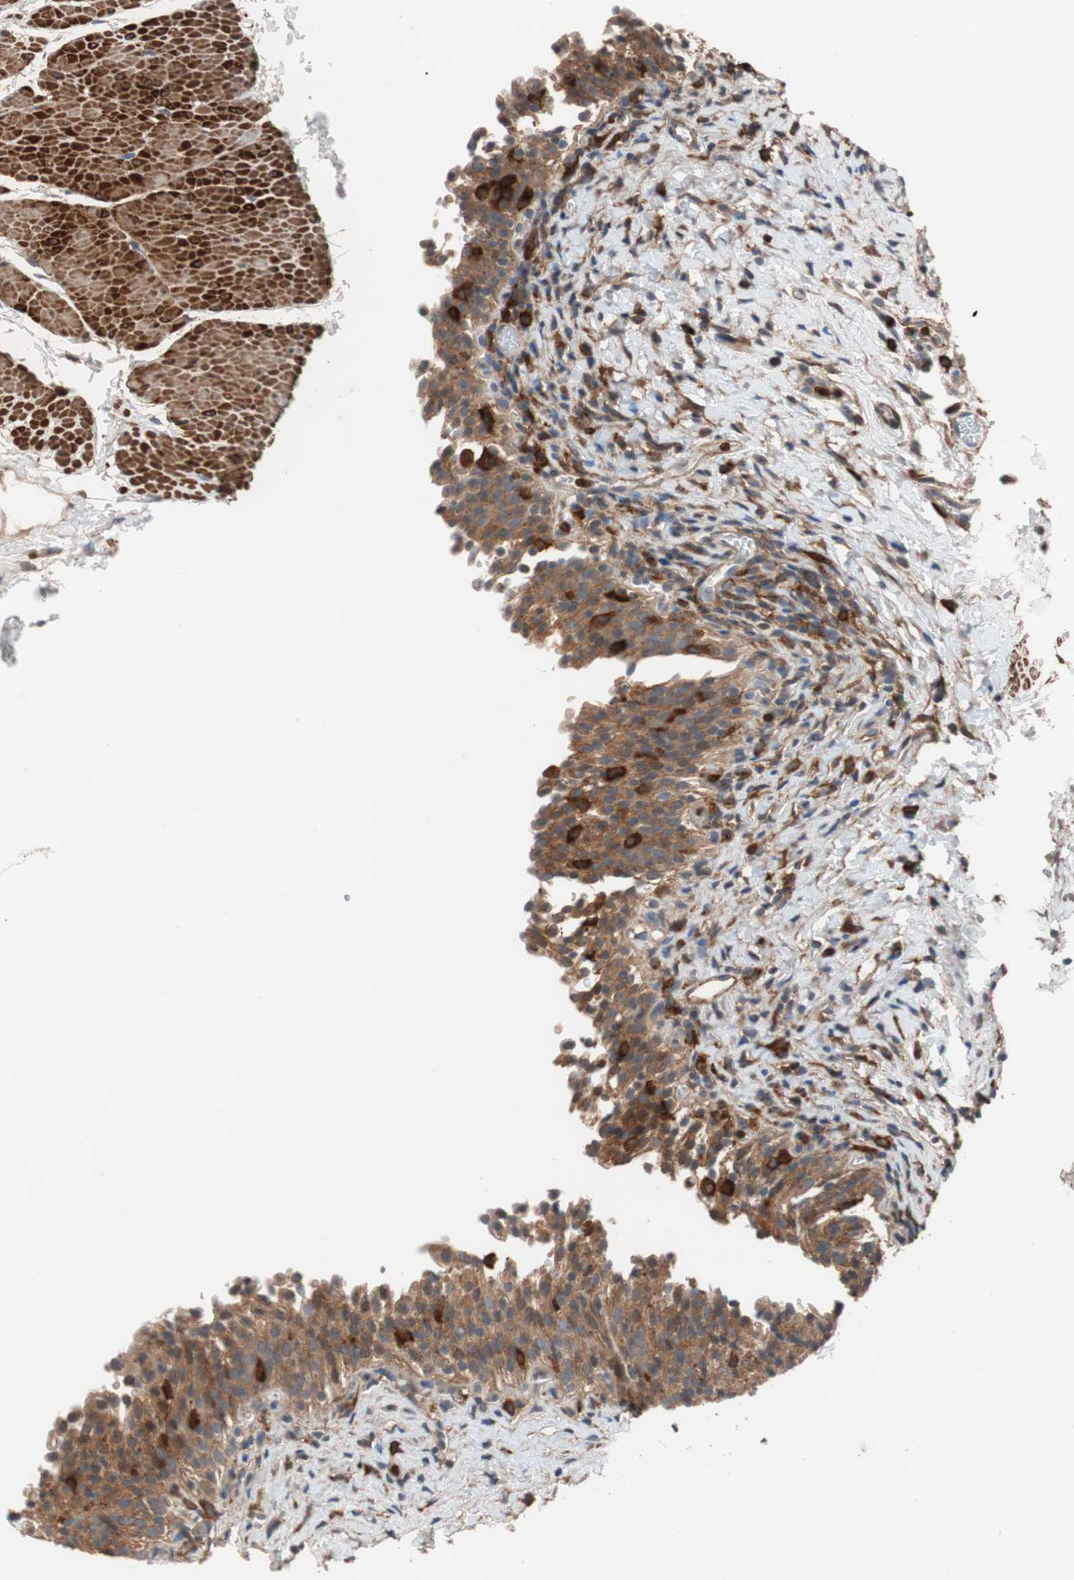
{"staining": {"intensity": "strong", "quantity": "<25%", "location": "cytoplasmic/membranous"}, "tissue": "urinary bladder", "cell_type": "Urothelial cells", "image_type": "normal", "snomed": [{"axis": "morphology", "description": "Normal tissue, NOS"}, {"axis": "topography", "description": "Urinary bladder"}], "caption": "Normal urinary bladder reveals strong cytoplasmic/membranous positivity in approximately <25% of urothelial cells, visualized by immunohistochemistry.", "gene": "LITAF", "patient": {"sex": "male", "age": 51}}